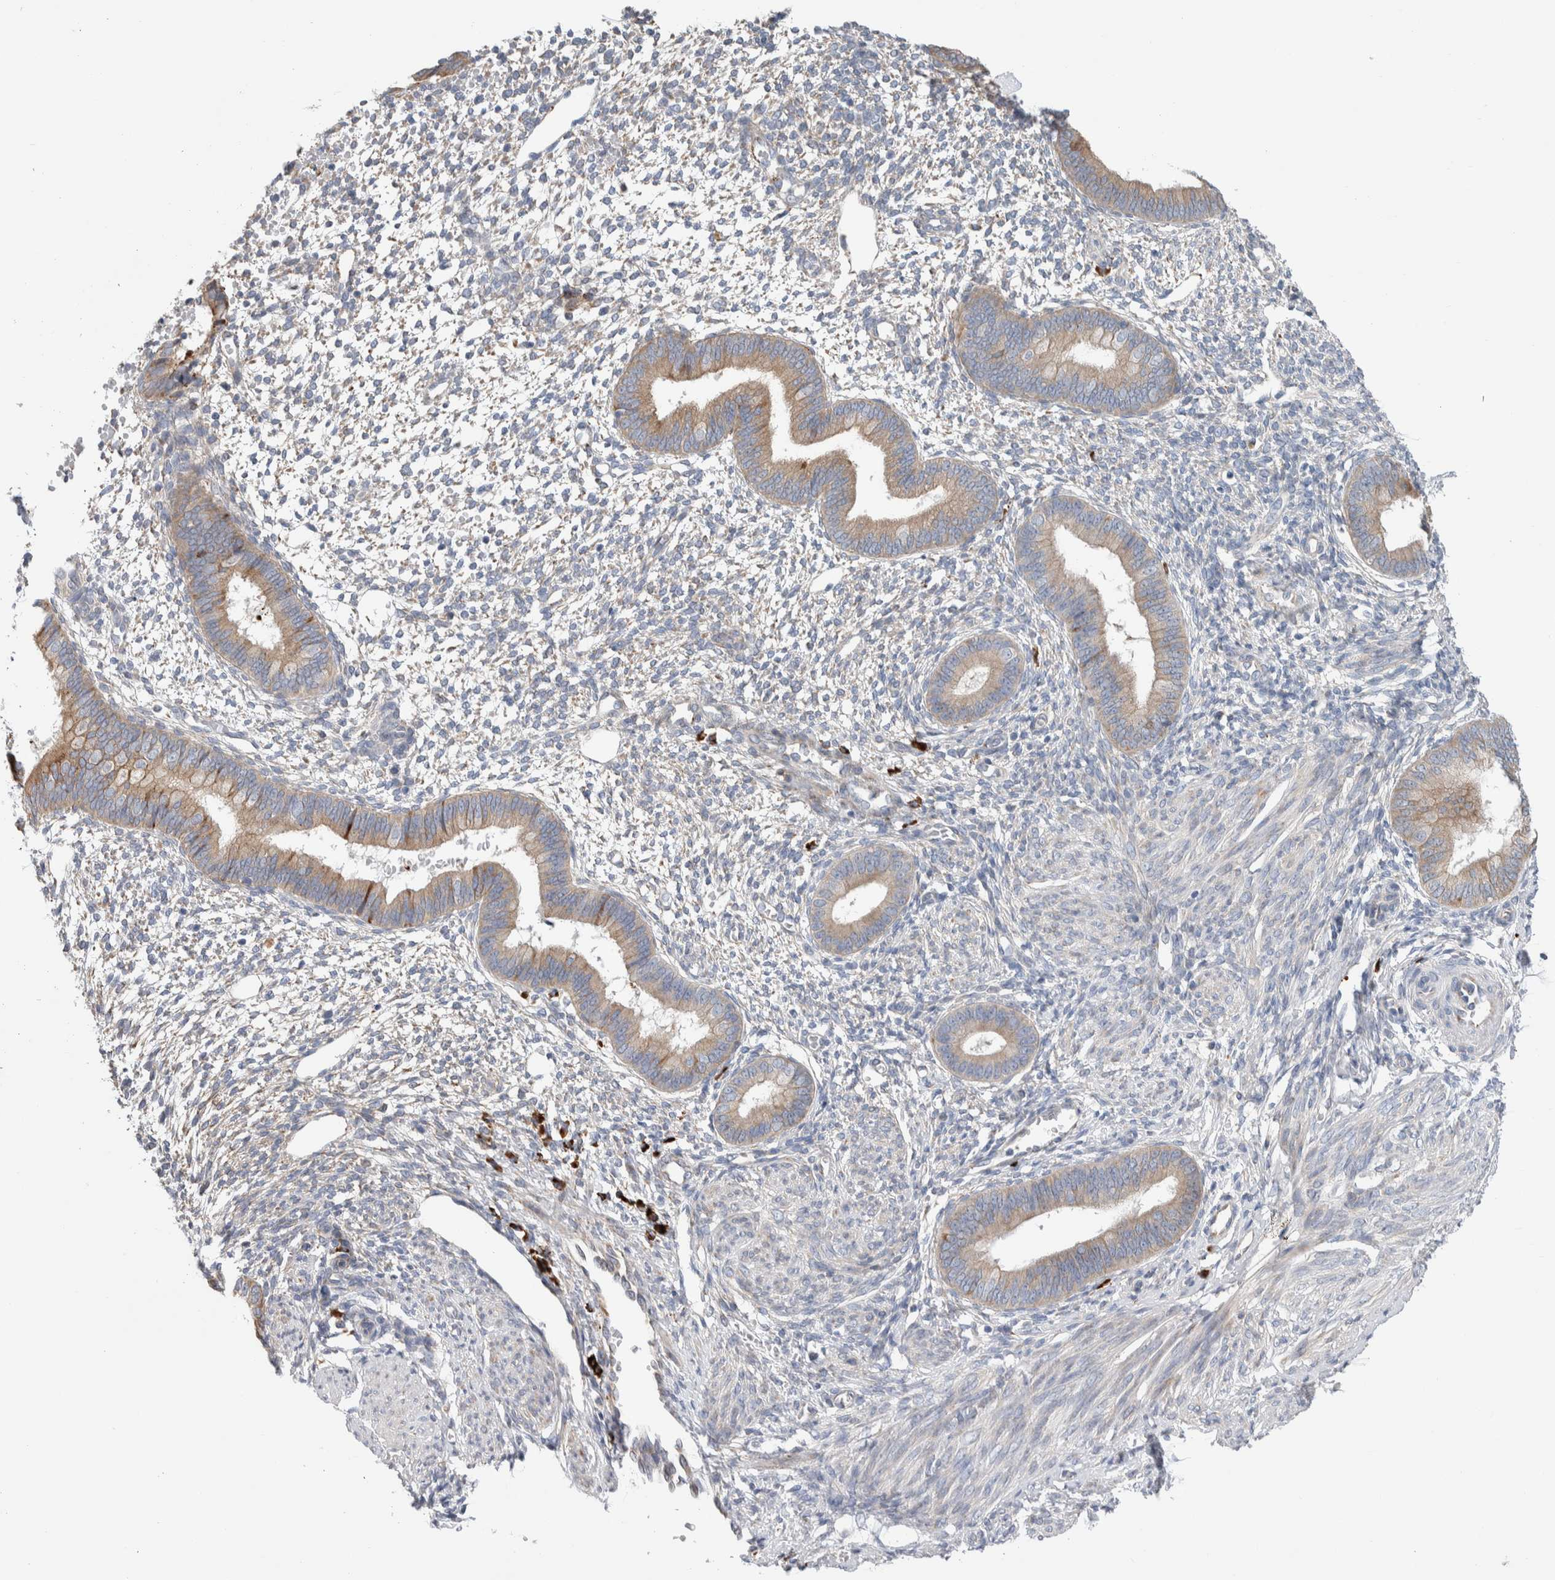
{"staining": {"intensity": "negative", "quantity": "none", "location": "none"}, "tissue": "endometrium", "cell_type": "Cells in endometrial stroma", "image_type": "normal", "snomed": [{"axis": "morphology", "description": "Normal tissue, NOS"}, {"axis": "topography", "description": "Endometrium"}], "caption": "An image of endometrium stained for a protein demonstrates no brown staining in cells in endometrial stroma.", "gene": "ENGASE", "patient": {"sex": "female", "age": 46}}